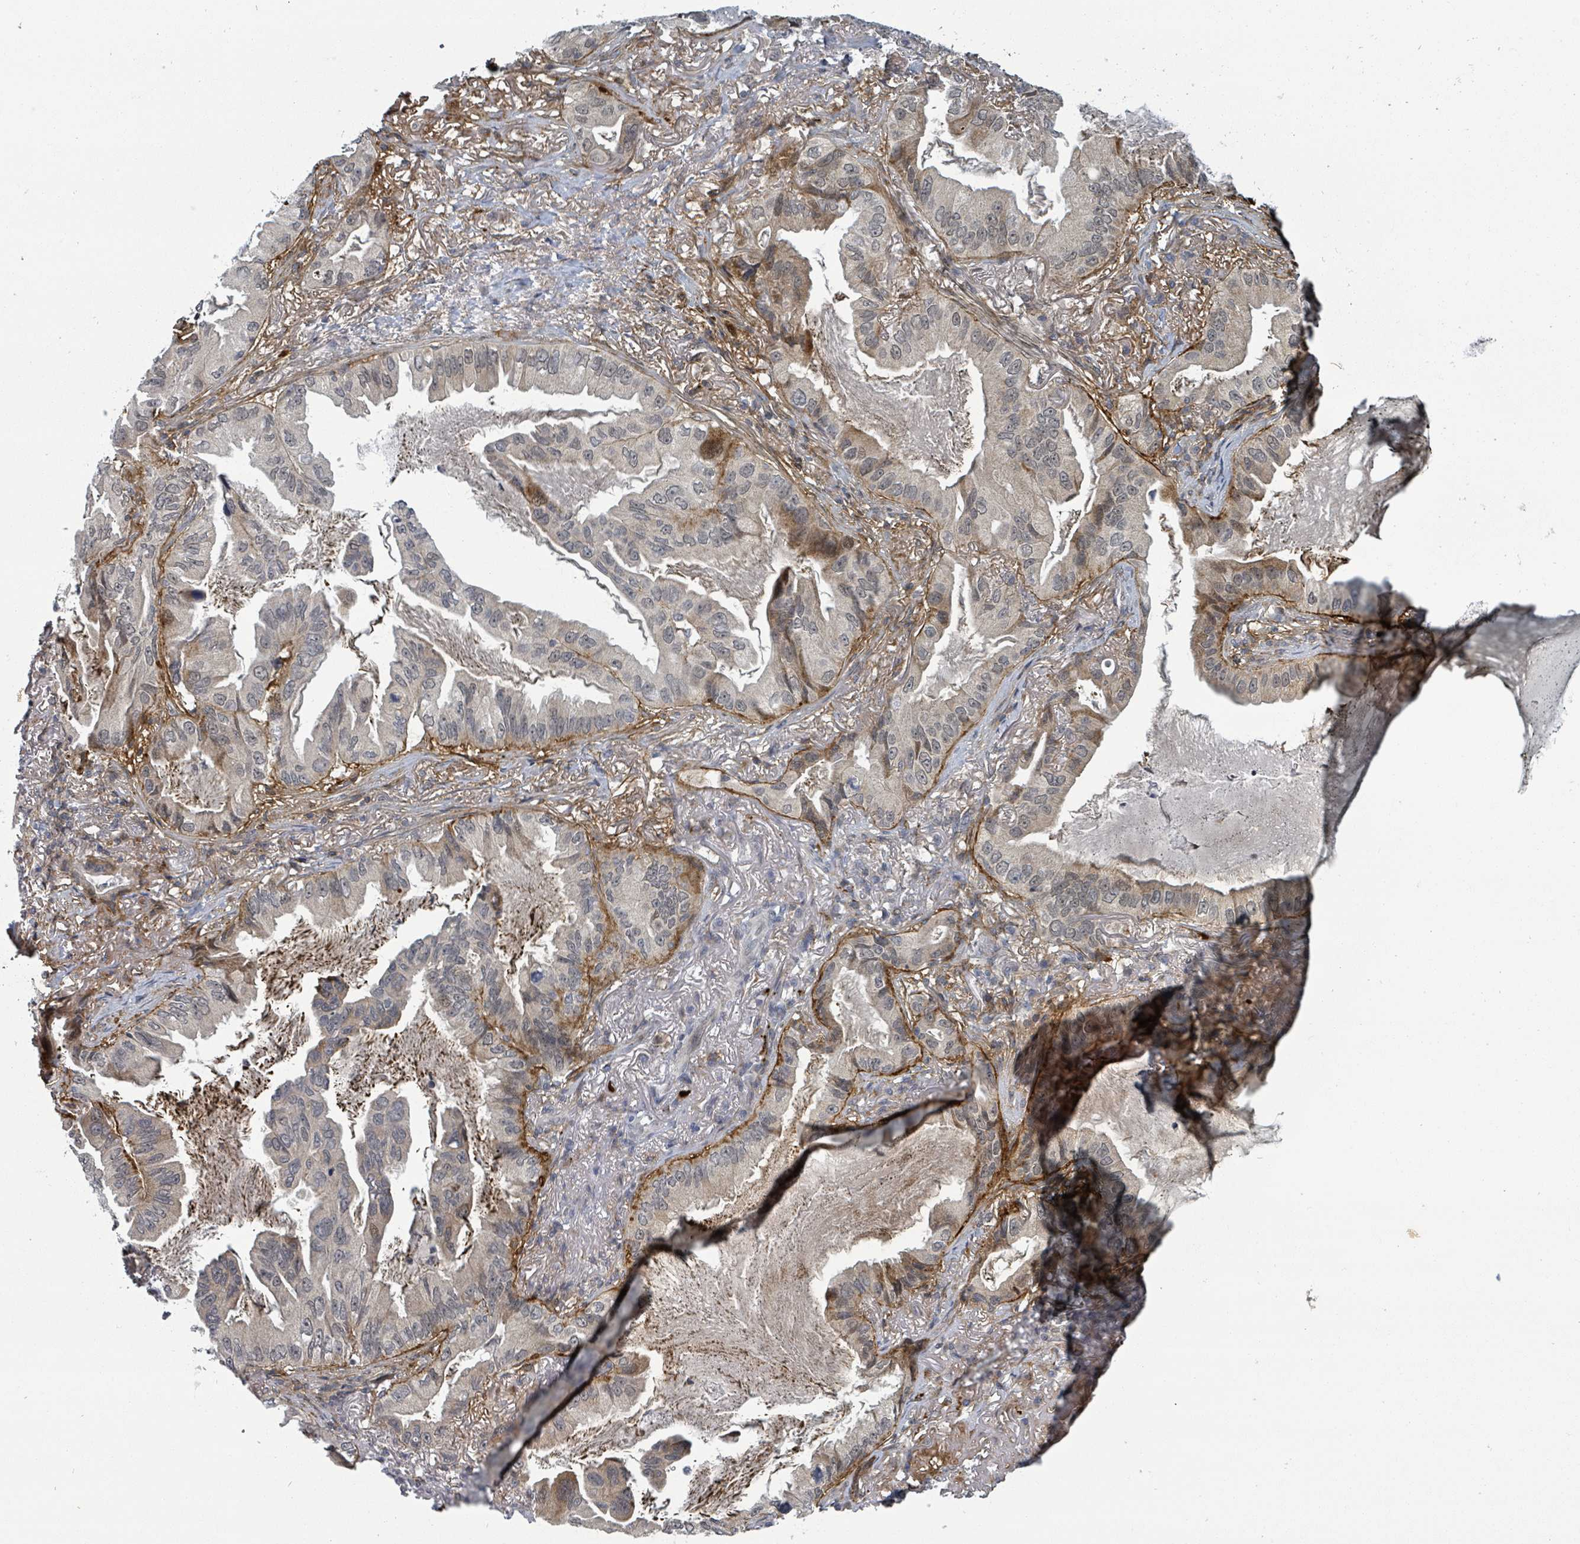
{"staining": {"intensity": "moderate", "quantity": "<25%", "location": "cytoplasmic/membranous,nuclear"}, "tissue": "lung cancer", "cell_type": "Tumor cells", "image_type": "cancer", "snomed": [{"axis": "morphology", "description": "Adenocarcinoma, NOS"}, {"axis": "topography", "description": "Lung"}], "caption": "A photomicrograph showing moderate cytoplasmic/membranous and nuclear staining in approximately <25% of tumor cells in lung cancer (adenocarcinoma), as visualized by brown immunohistochemical staining.", "gene": "GTF3C1", "patient": {"sex": "female", "age": 69}}